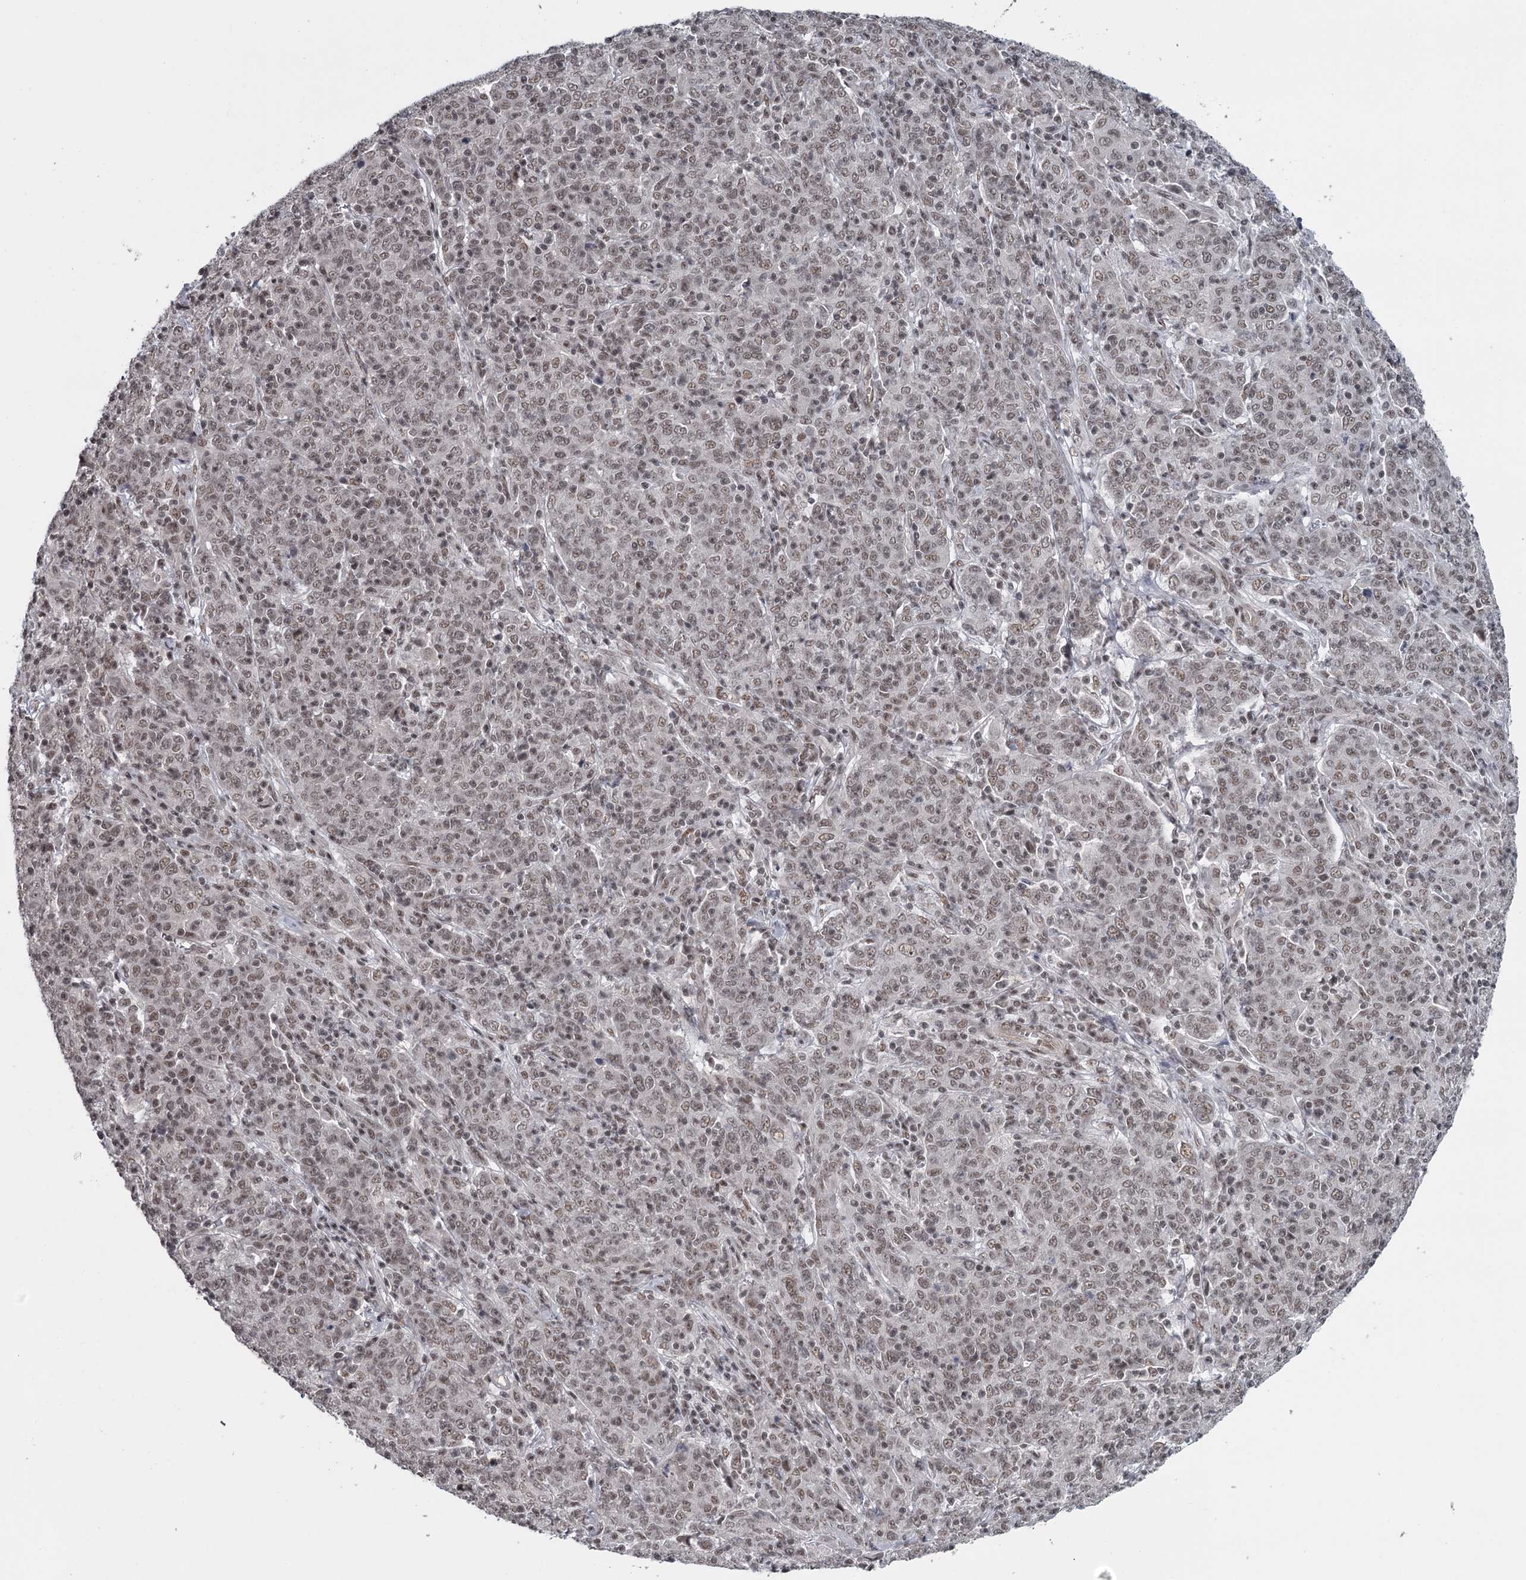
{"staining": {"intensity": "moderate", "quantity": ">75%", "location": "nuclear"}, "tissue": "cervical cancer", "cell_type": "Tumor cells", "image_type": "cancer", "snomed": [{"axis": "morphology", "description": "Squamous cell carcinoma, NOS"}, {"axis": "topography", "description": "Cervix"}], "caption": "Cervical cancer (squamous cell carcinoma) stained for a protein demonstrates moderate nuclear positivity in tumor cells. The staining was performed using DAB (3,3'-diaminobenzidine), with brown indicating positive protein expression. Nuclei are stained blue with hematoxylin.", "gene": "FAM13C", "patient": {"sex": "female", "age": 67}}